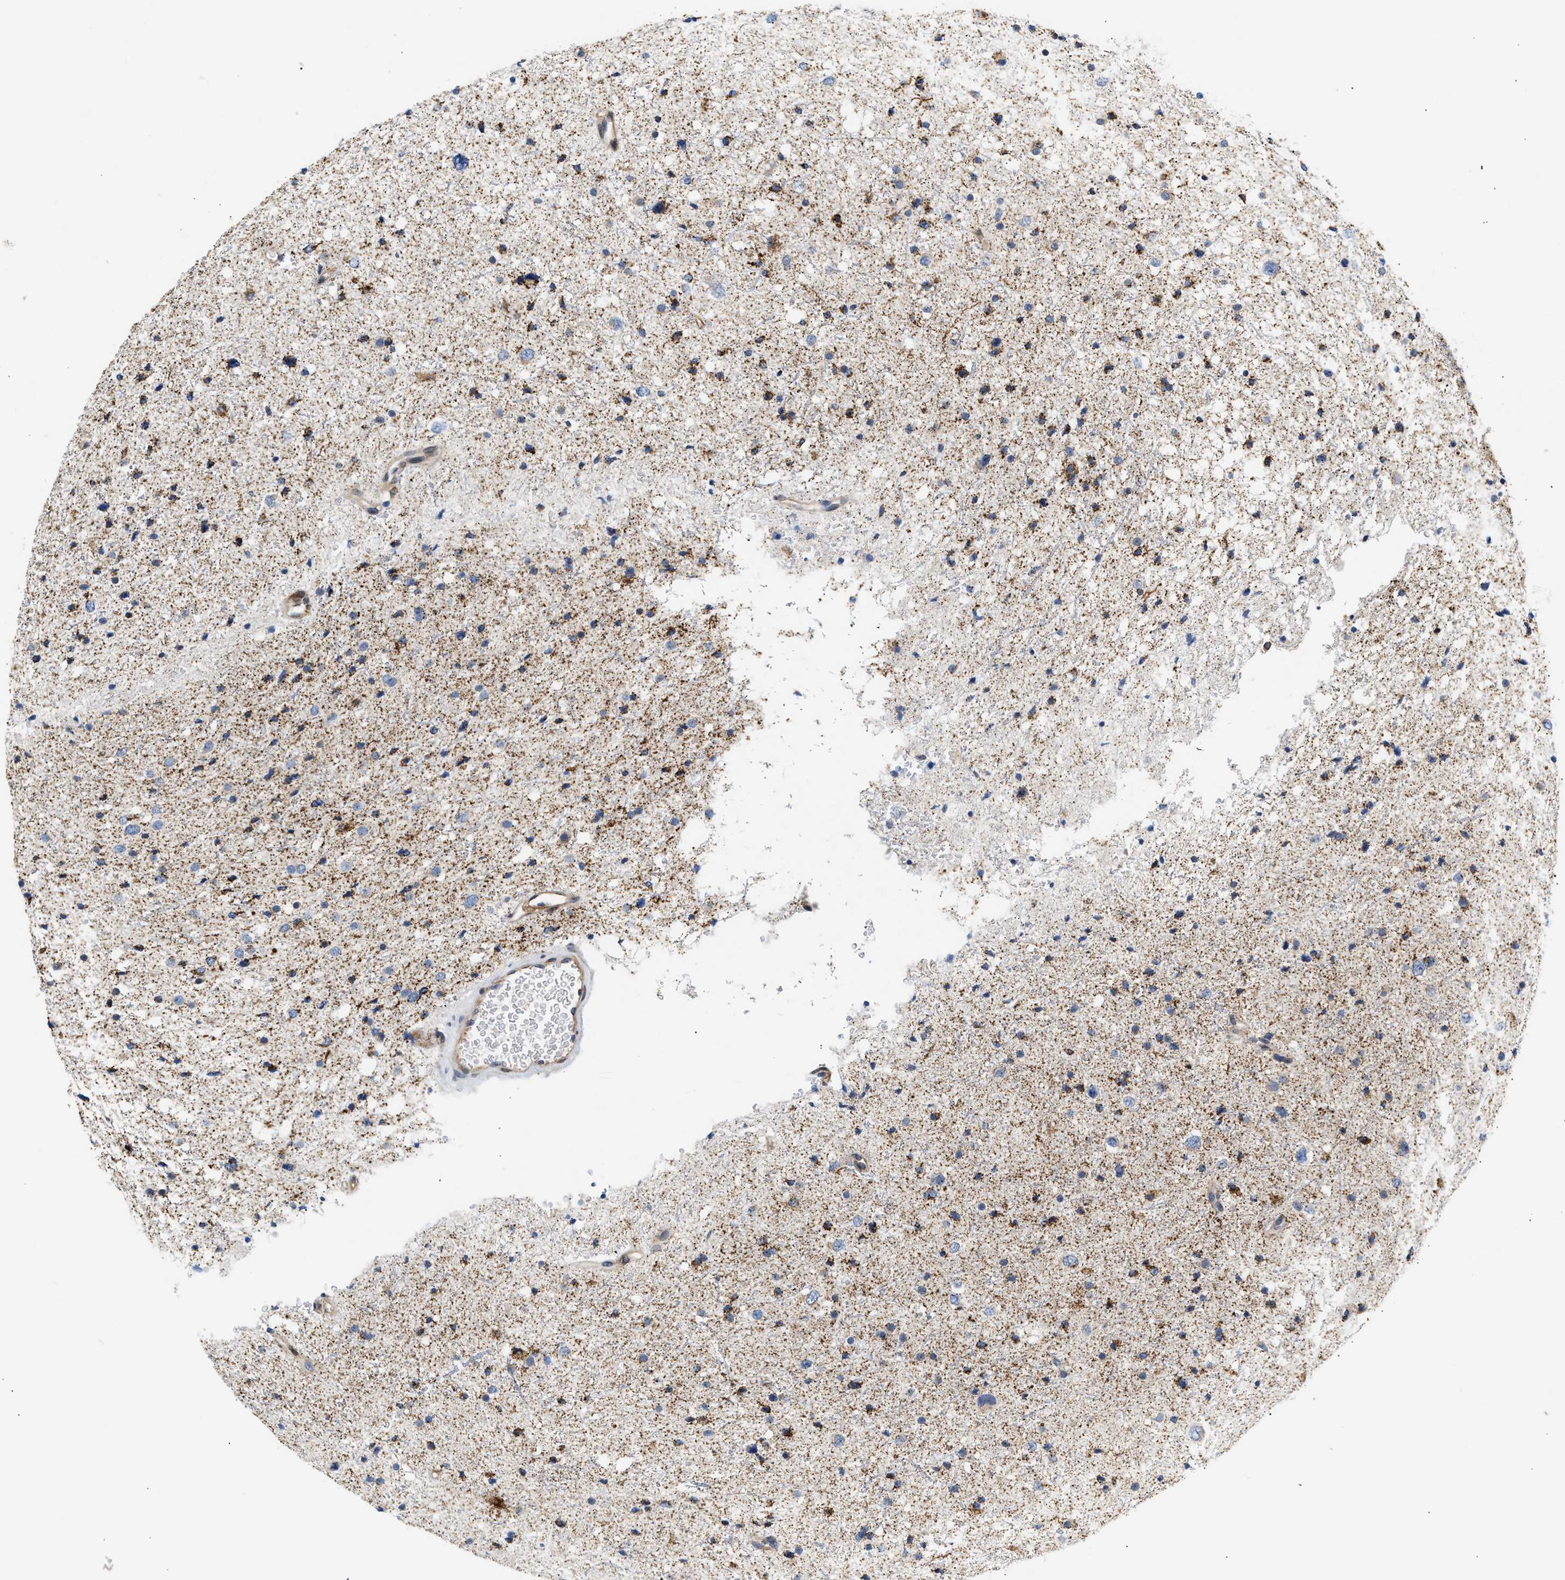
{"staining": {"intensity": "moderate", "quantity": "25%-75%", "location": "cytoplasmic/membranous"}, "tissue": "glioma", "cell_type": "Tumor cells", "image_type": "cancer", "snomed": [{"axis": "morphology", "description": "Glioma, malignant, Low grade"}, {"axis": "topography", "description": "Brain"}], "caption": "Immunohistochemical staining of malignant glioma (low-grade) shows medium levels of moderate cytoplasmic/membranous protein expression in about 25%-75% of tumor cells. The protein is shown in brown color, while the nuclei are stained blue.", "gene": "IFT74", "patient": {"sex": "female", "age": 37}}